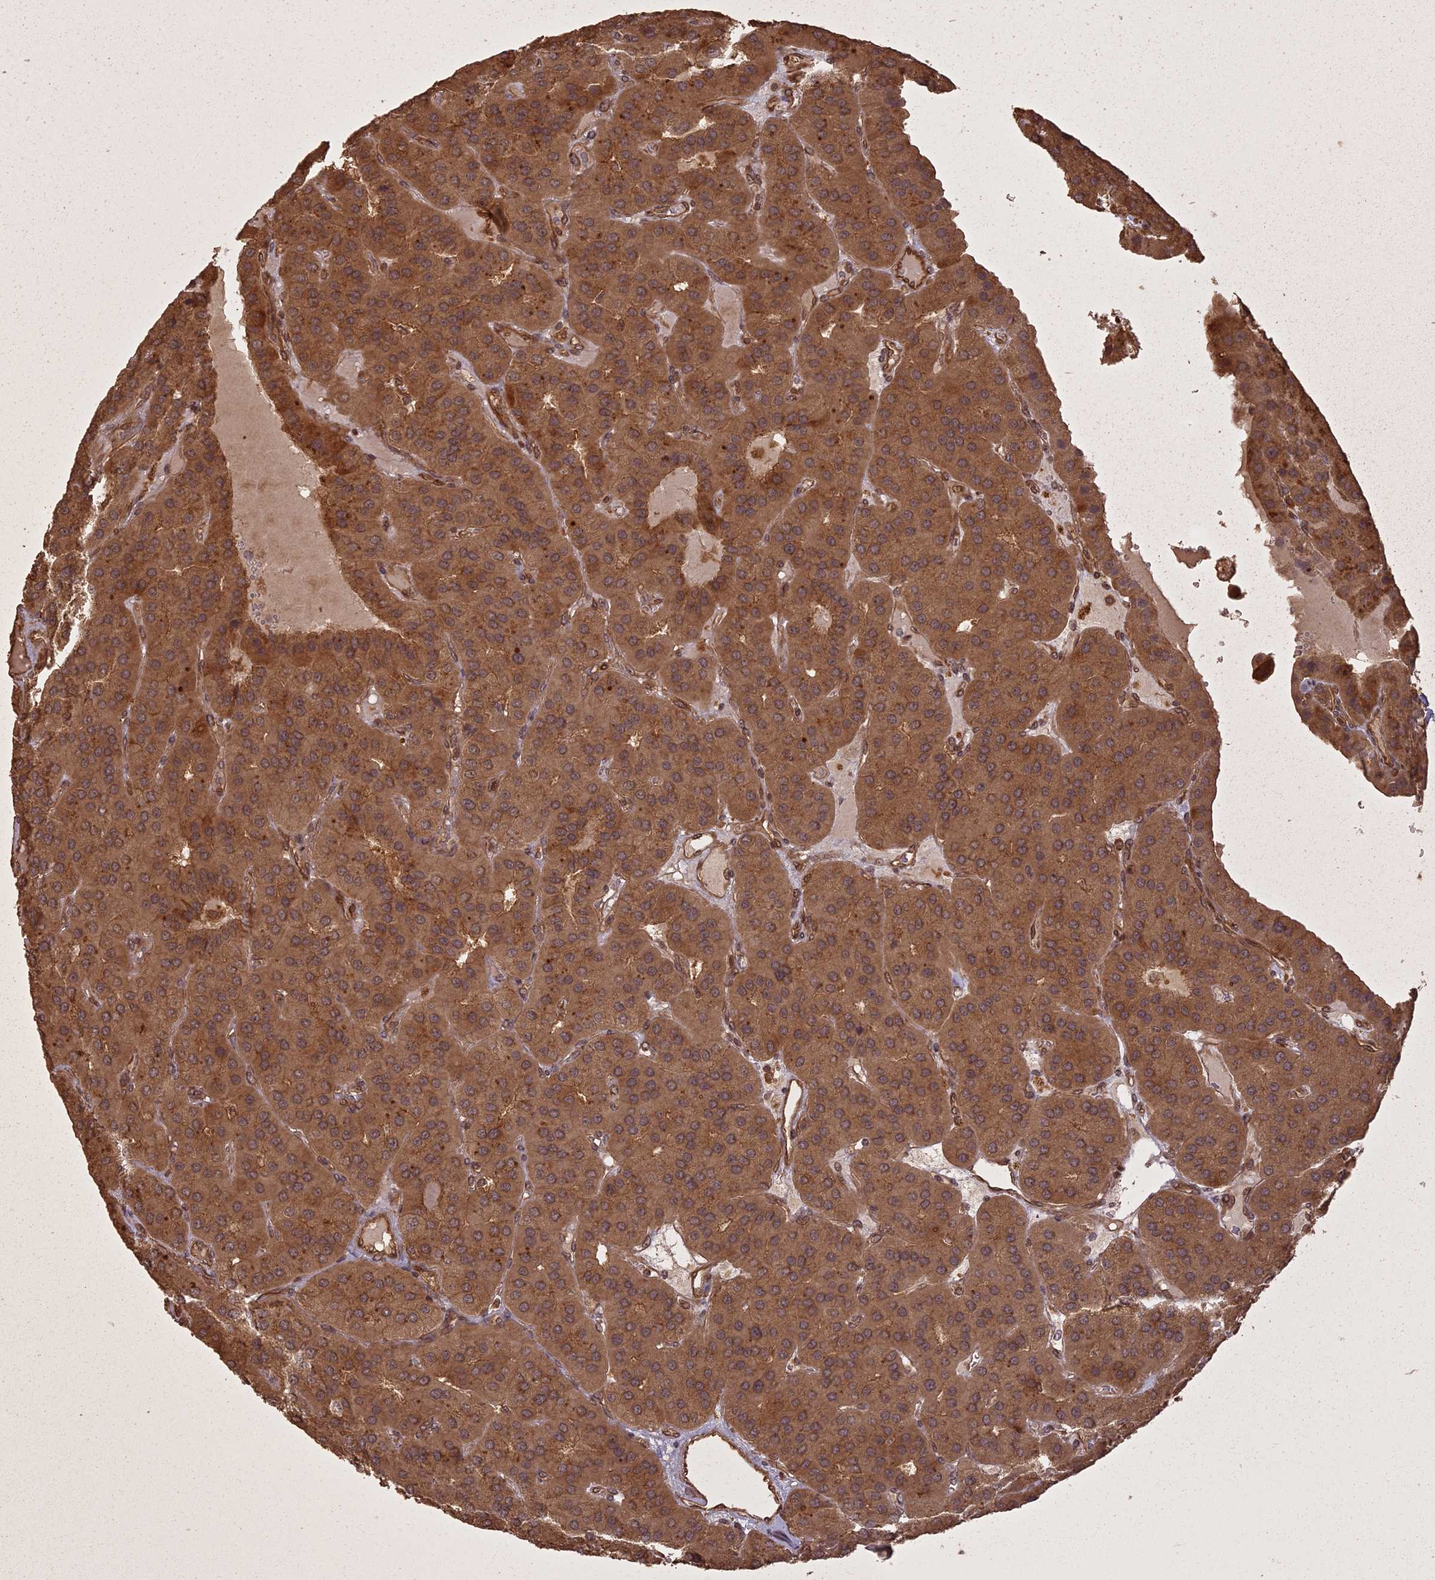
{"staining": {"intensity": "weak", "quantity": ">75%", "location": "cytoplasmic/membranous"}, "tissue": "parathyroid gland", "cell_type": "Glandular cells", "image_type": "normal", "snomed": [{"axis": "morphology", "description": "Normal tissue, NOS"}, {"axis": "morphology", "description": "Adenoma, NOS"}, {"axis": "topography", "description": "Parathyroid gland"}], "caption": "Parathyroid gland stained with a protein marker demonstrates weak staining in glandular cells.", "gene": "LIN37", "patient": {"sex": "female", "age": 86}}